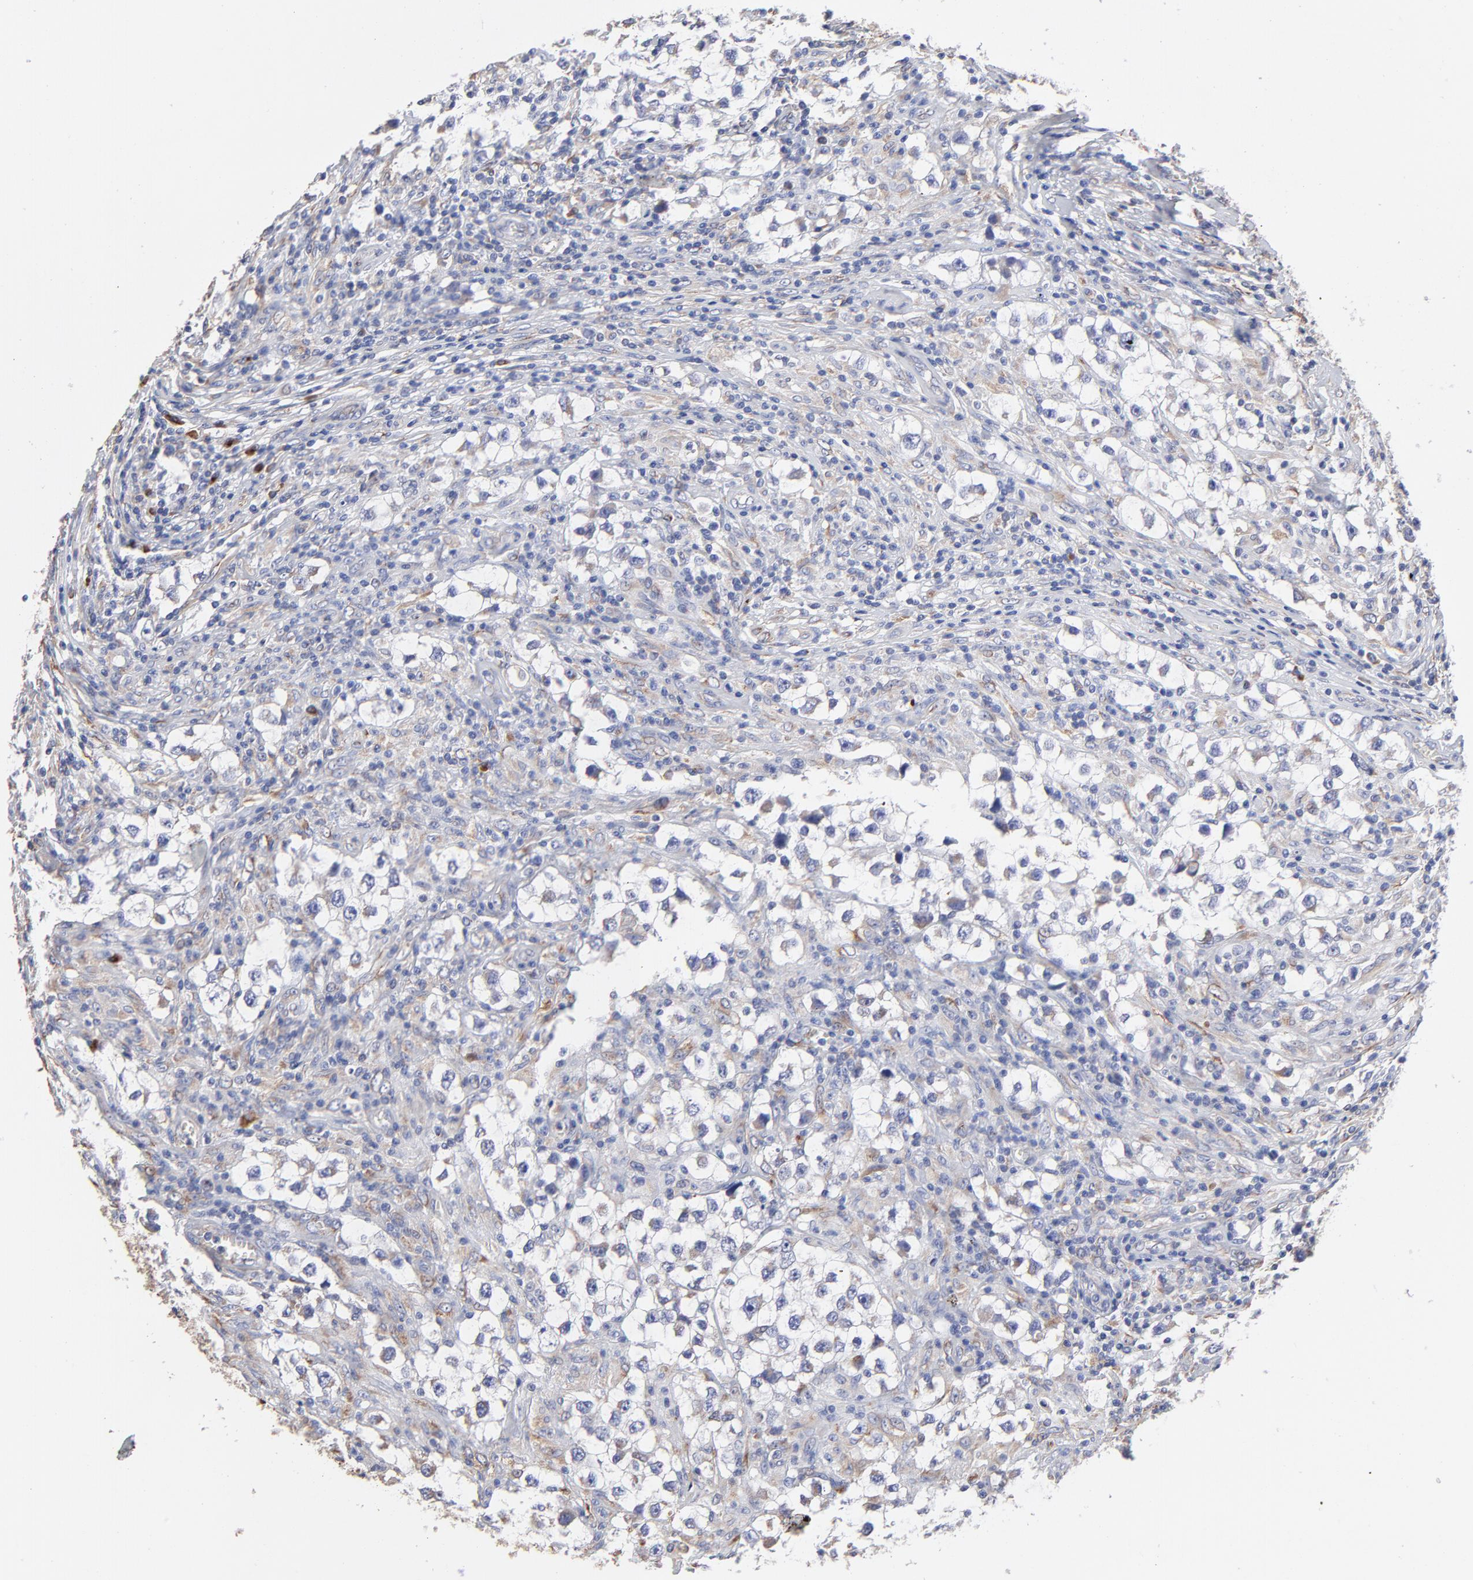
{"staining": {"intensity": "negative", "quantity": "none", "location": "none"}, "tissue": "testis cancer", "cell_type": "Tumor cells", "image_type": "cancer", "snomed": [{"axis": "morphology", "description": "Seminoma, NOS"}, {"axis": "topography", "description": "Testis"}], "caption": "Immunohistochemistry (IHC) histopathology image of neoplastic tissue: human testis cancer (seminoma) stained with DAB reveals no significant protein expression in tumor cells. (DAB (3,3'-diaminobenzidine) immunohistochemistry (IHC), high magnification).", "gene": "LMAN1", "patient": {"sex": "male", "age": 32}}